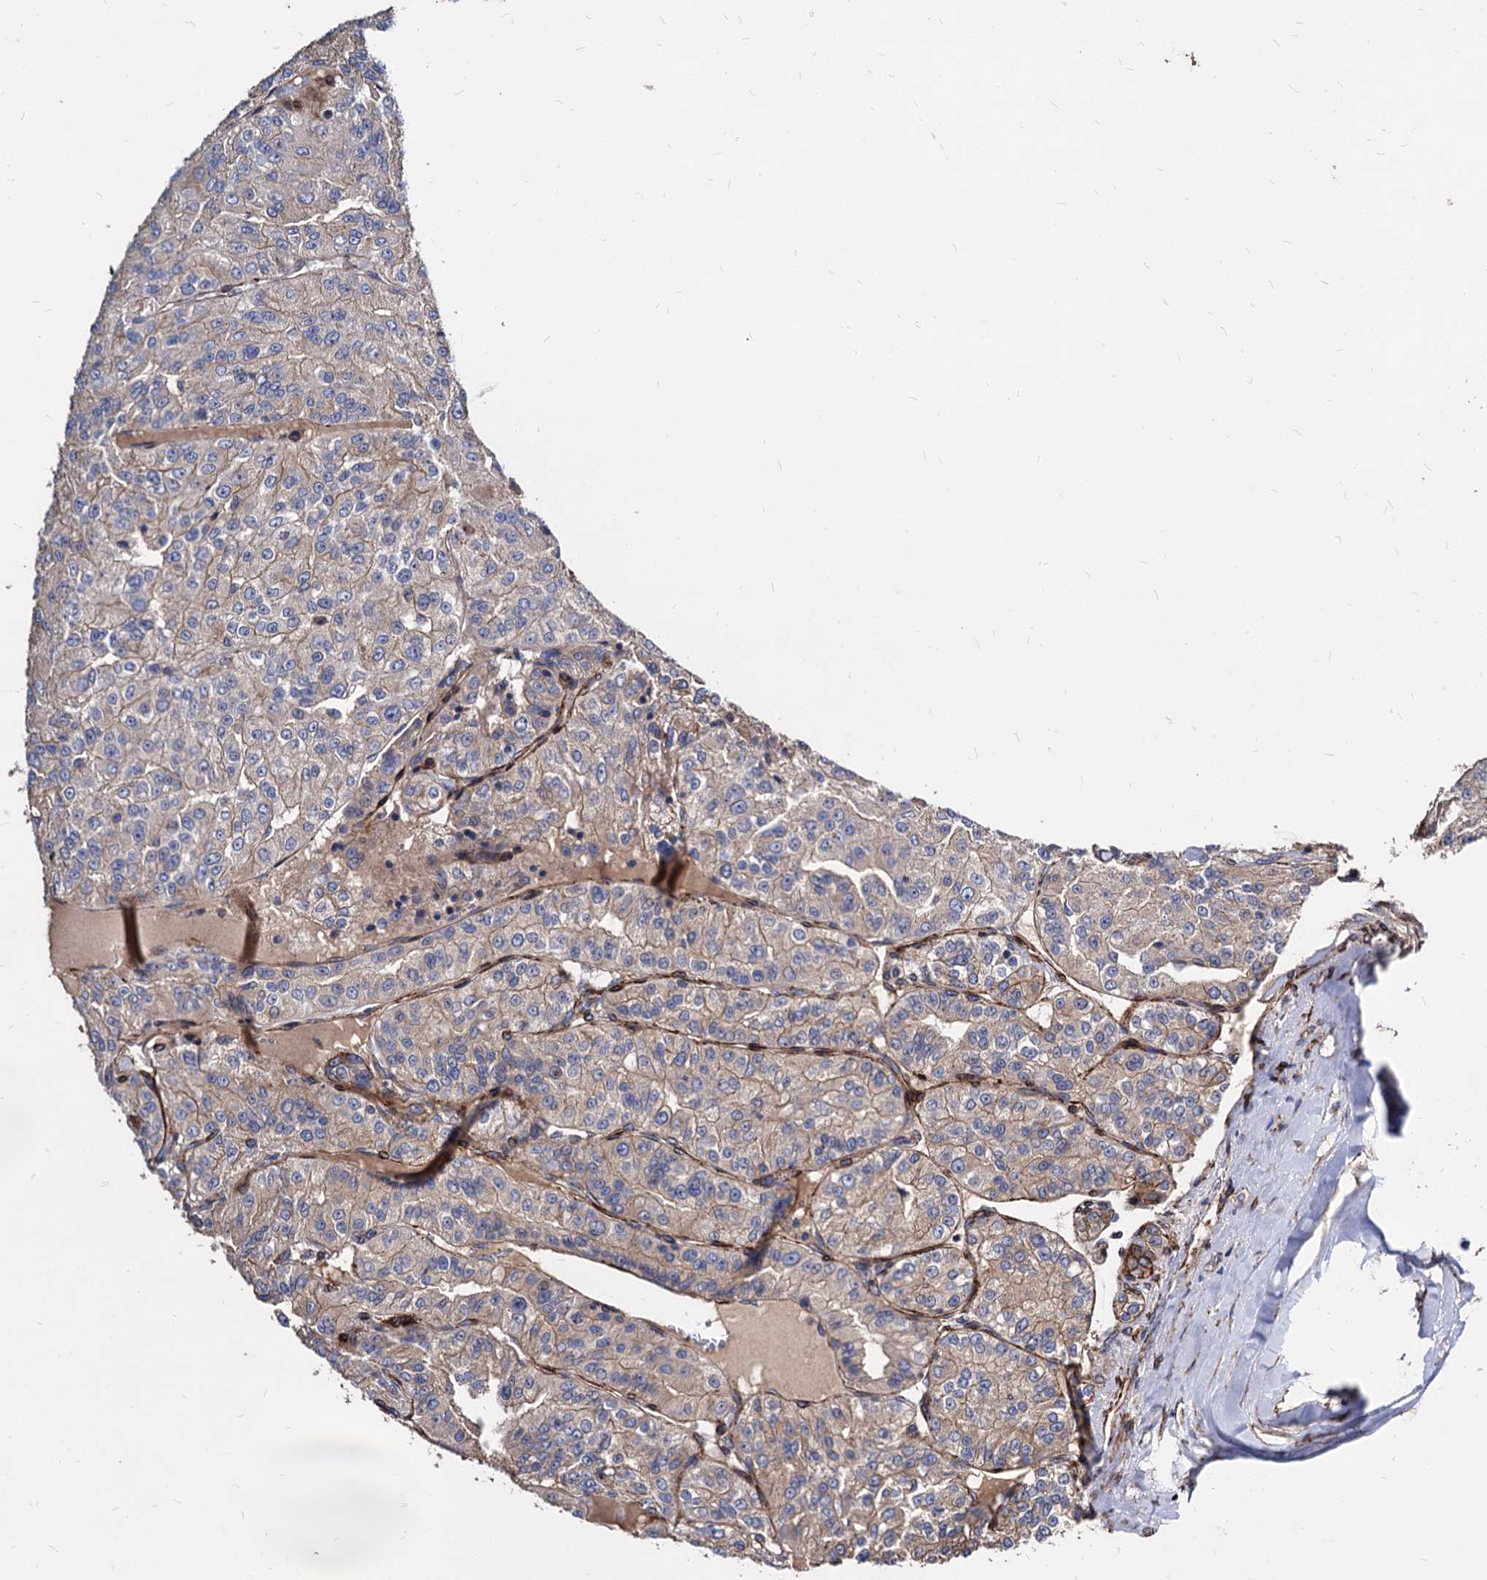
{"staining": {"intensity": "weak", "quantity": "<25%", "location": "cytoplasmic/membranous"}, "tissue": "renal cancer", "cell_type": "Tumor cells", "image_type": "cancer", "snomed": [{"axis": "morphology", "description": "Adenocarcinoma, NOS"}, {"axis": "topography", "description": "Kidney"}], "caption": "Photomicrograph shows no protein expression in tumor cells of renal cancer tissue.", "gene": "WDR11", "patient": {"sex": "female", "age": 63}}